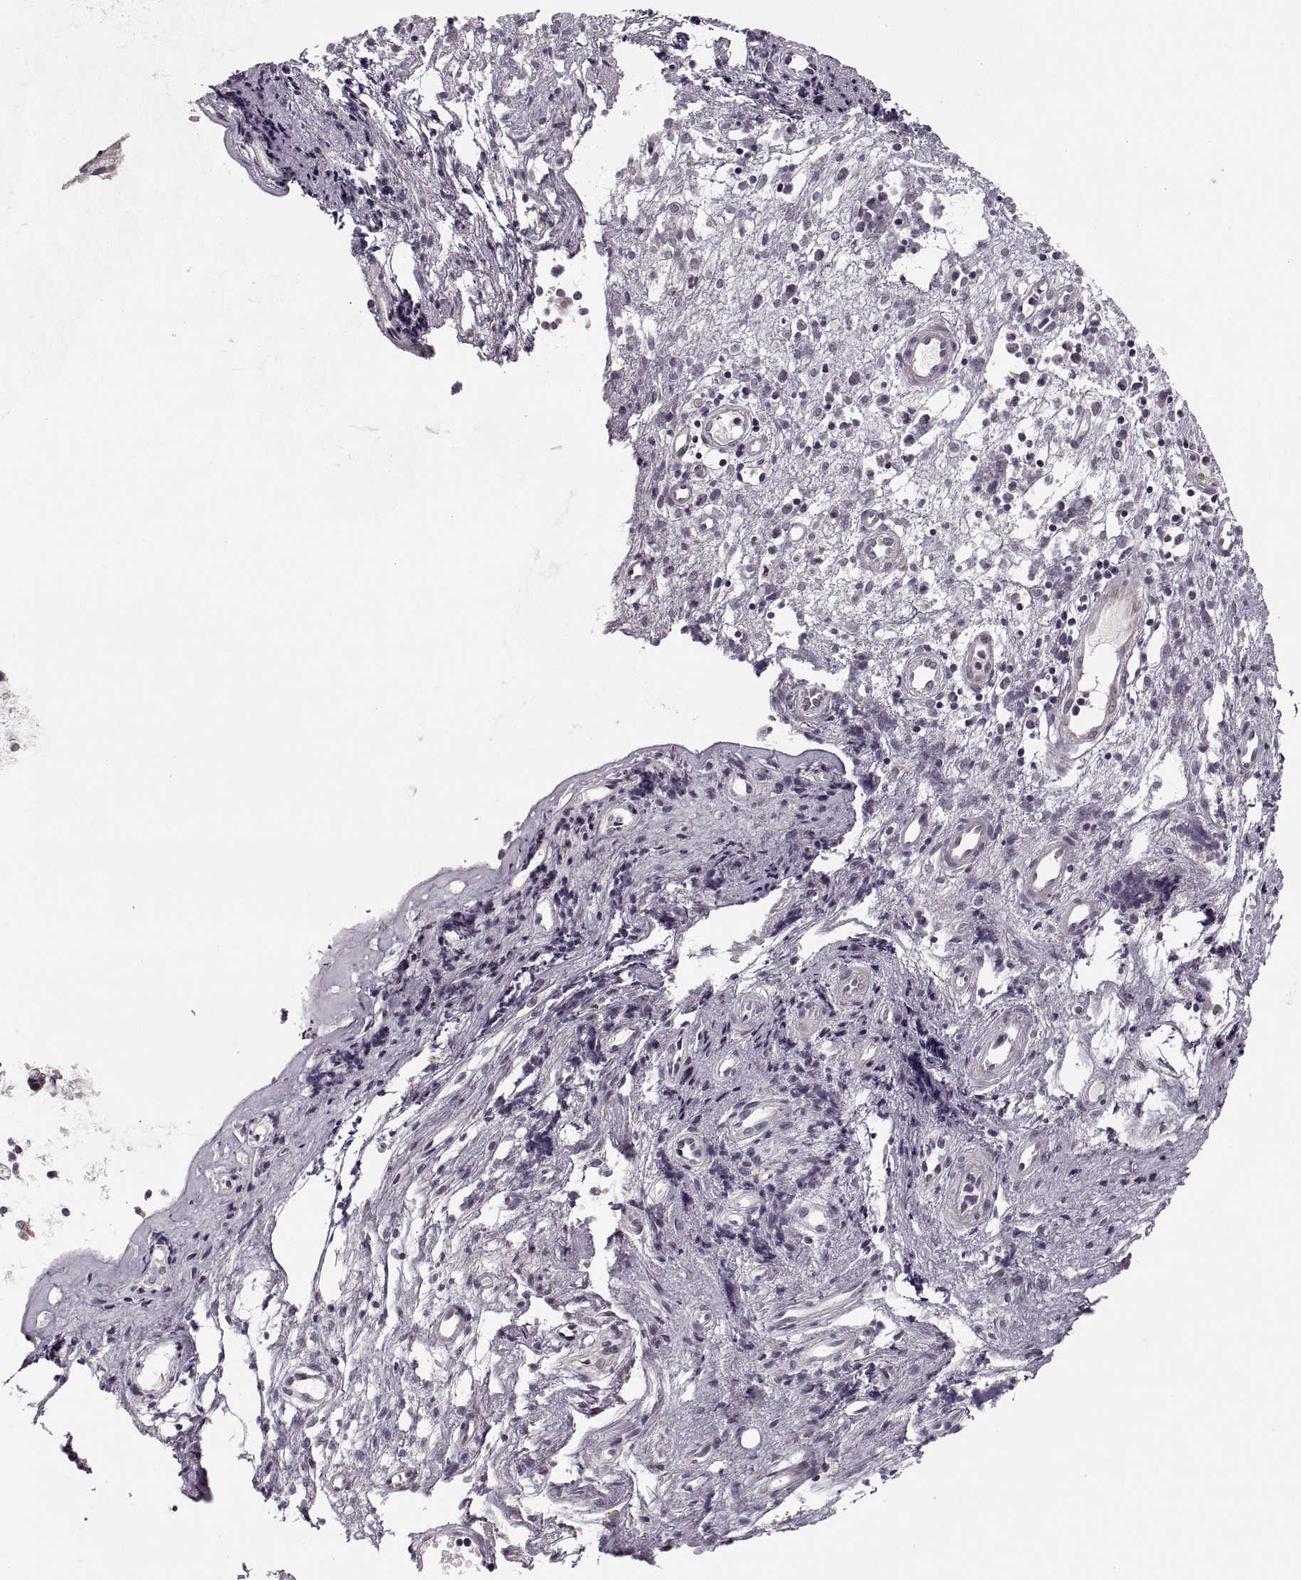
{"staining": {"intensity": "negative", "quantity": "none", "location": "none"}, "tissue": "nasopharynx", "cell_type": "Respiratory epithelial cells", "image_type": "normal", "snomed": [{"axis": "morphology", "description": "Normal tissue, NOS"}, {"axis": "topography", "description": "Nasopharynx"}], "caption": "A high-resolution photomicrograph shows IHC staining of benign nasopharynx, which shows no significant positivity in respiratory epithelial cells.", "gene": "ASIC3", "patient": {"sex": "female", "age": 47}}